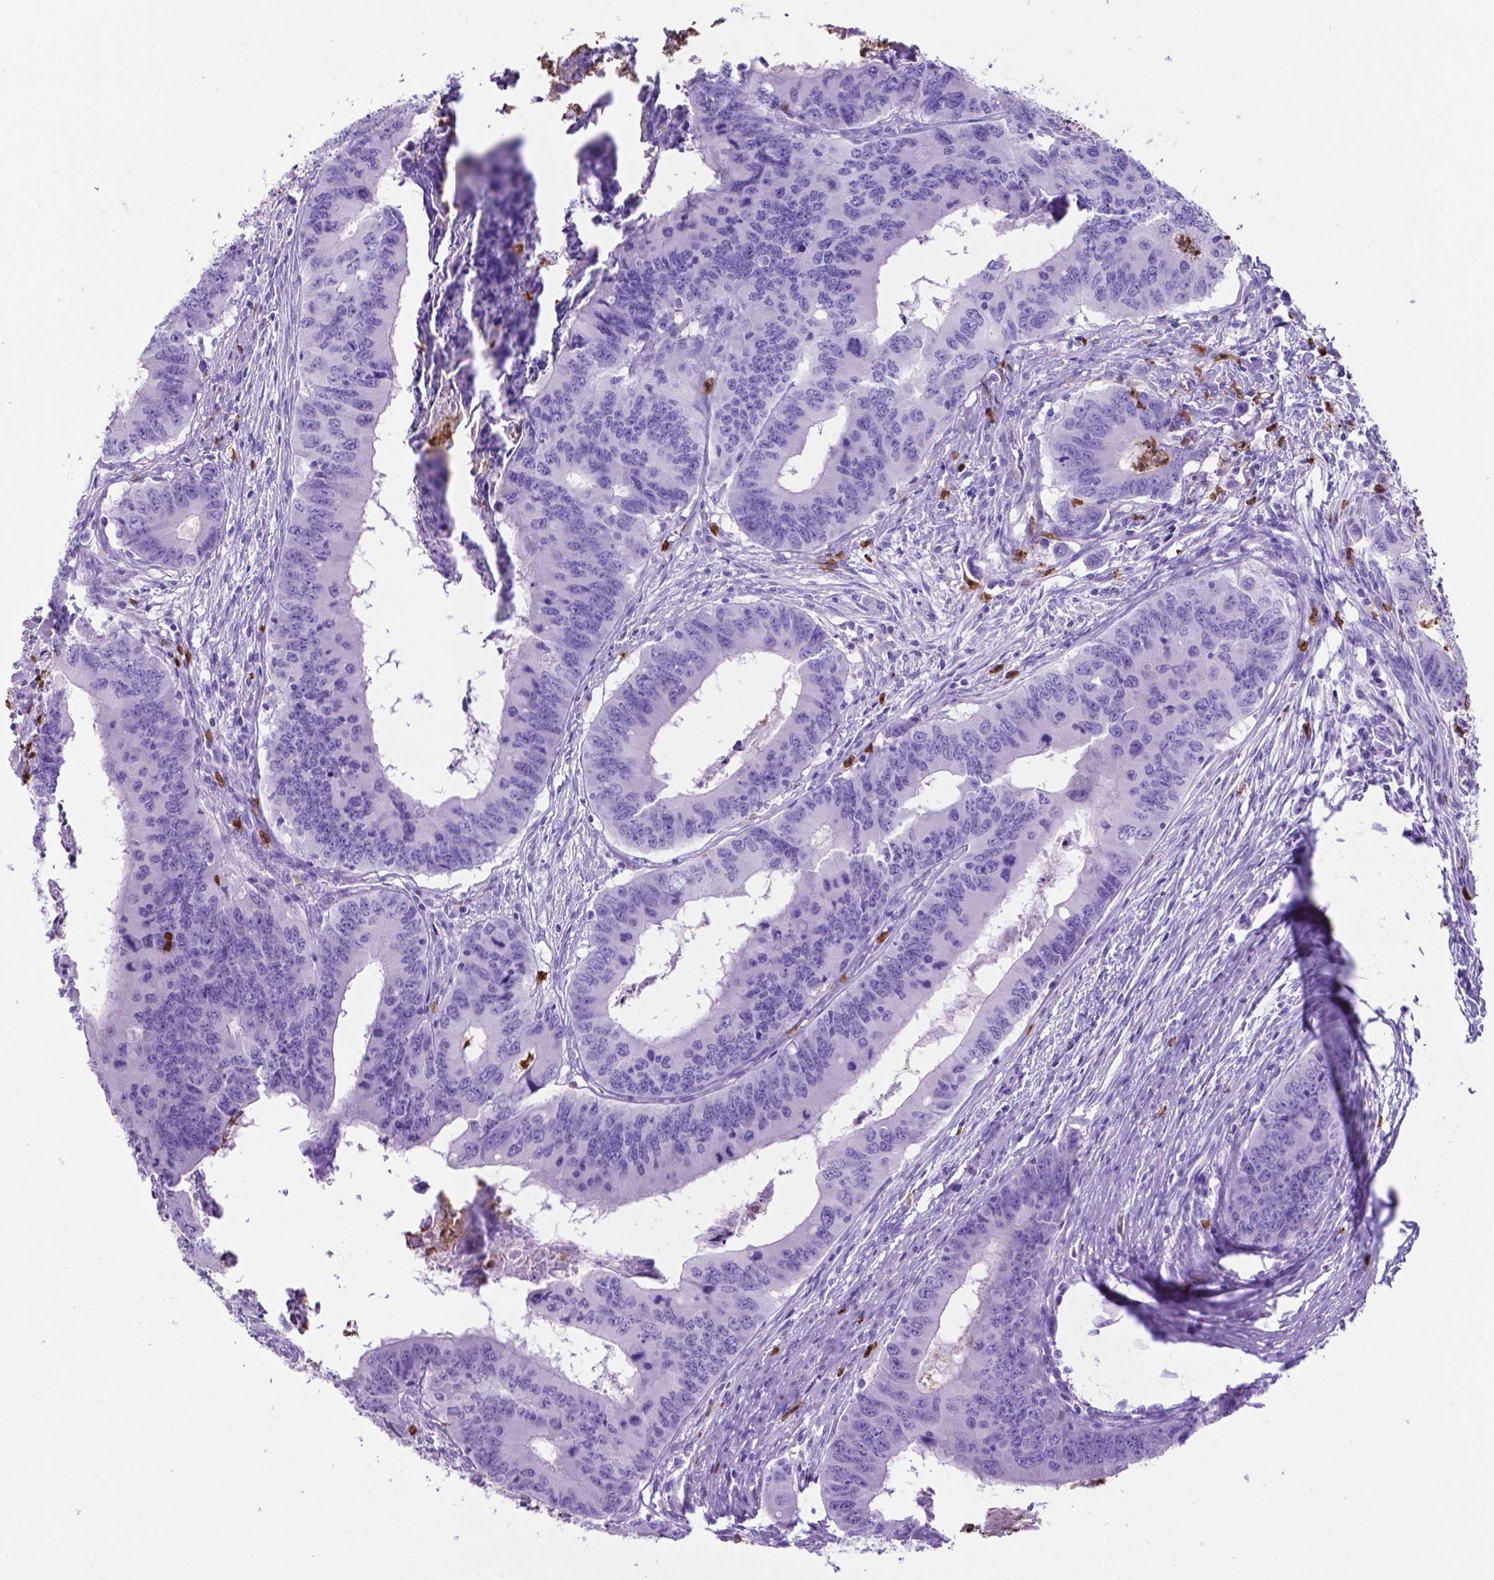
{"staining": {"intensity": "negative", "quantity": "none", "location": "none"}, "tissue": "colorectal cancer", "cell_type": "Tumor cells", "image_type": "cancer", "snomed": [{"axis": "morphology", "description": "Adenocarcinoma, NOS"}, {"axis": "topography", "description": "Colon"}], "caption": "Histopathology image shows no significant protein staining in tumor cells of colorectal cancer. (Stains: DAB IHC with hematoxylin counter stain, Microscopy: brightfield microscopy at high magnification).", "gene": "LZTR1", "patient": {"sex": "male", "age": 53}}